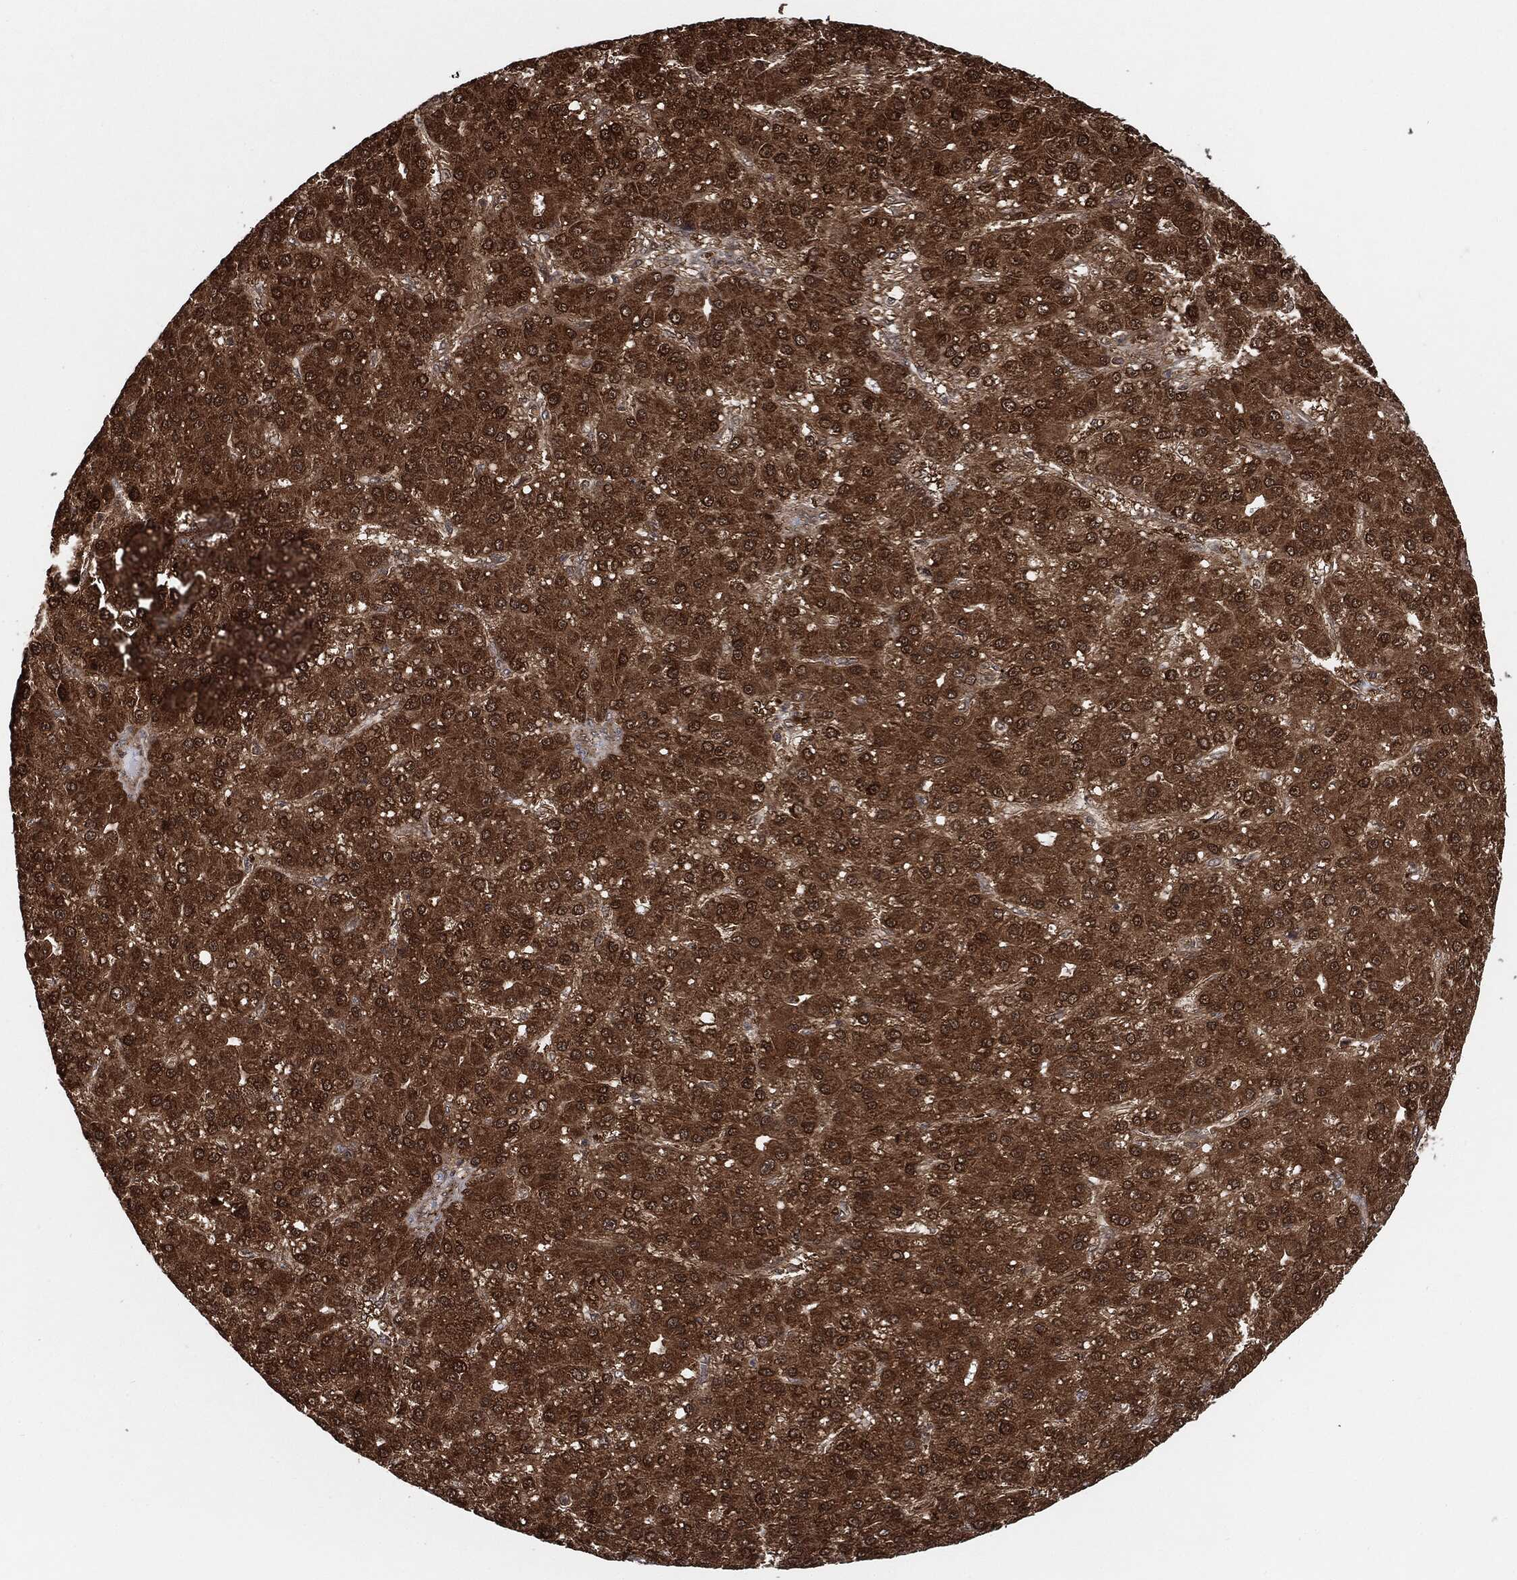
{"staining": {"intensity": "strong", "quantity": ">75%", "location": "cytoplasmic/membranous,nuclear"}, "tissue": "liver cancer", "cell_type": "Tumor cells", "image_type": "cancer", "snomed": [{"axis": "morphology", "description": "Carcinoma, Hepatocellular, NOS"}, {"axis": "topography", "description": "Liver"}], "caption": "High-power microscopy captured an immunohistochemistry (IHC) histopathology image of liver cancer, revealing strong cytoplasmic/membranous and nuclear expression in approximately >75% of tumor cells.", "gene": "CUTA", "patient": {"sex": "male", "age": 67}}